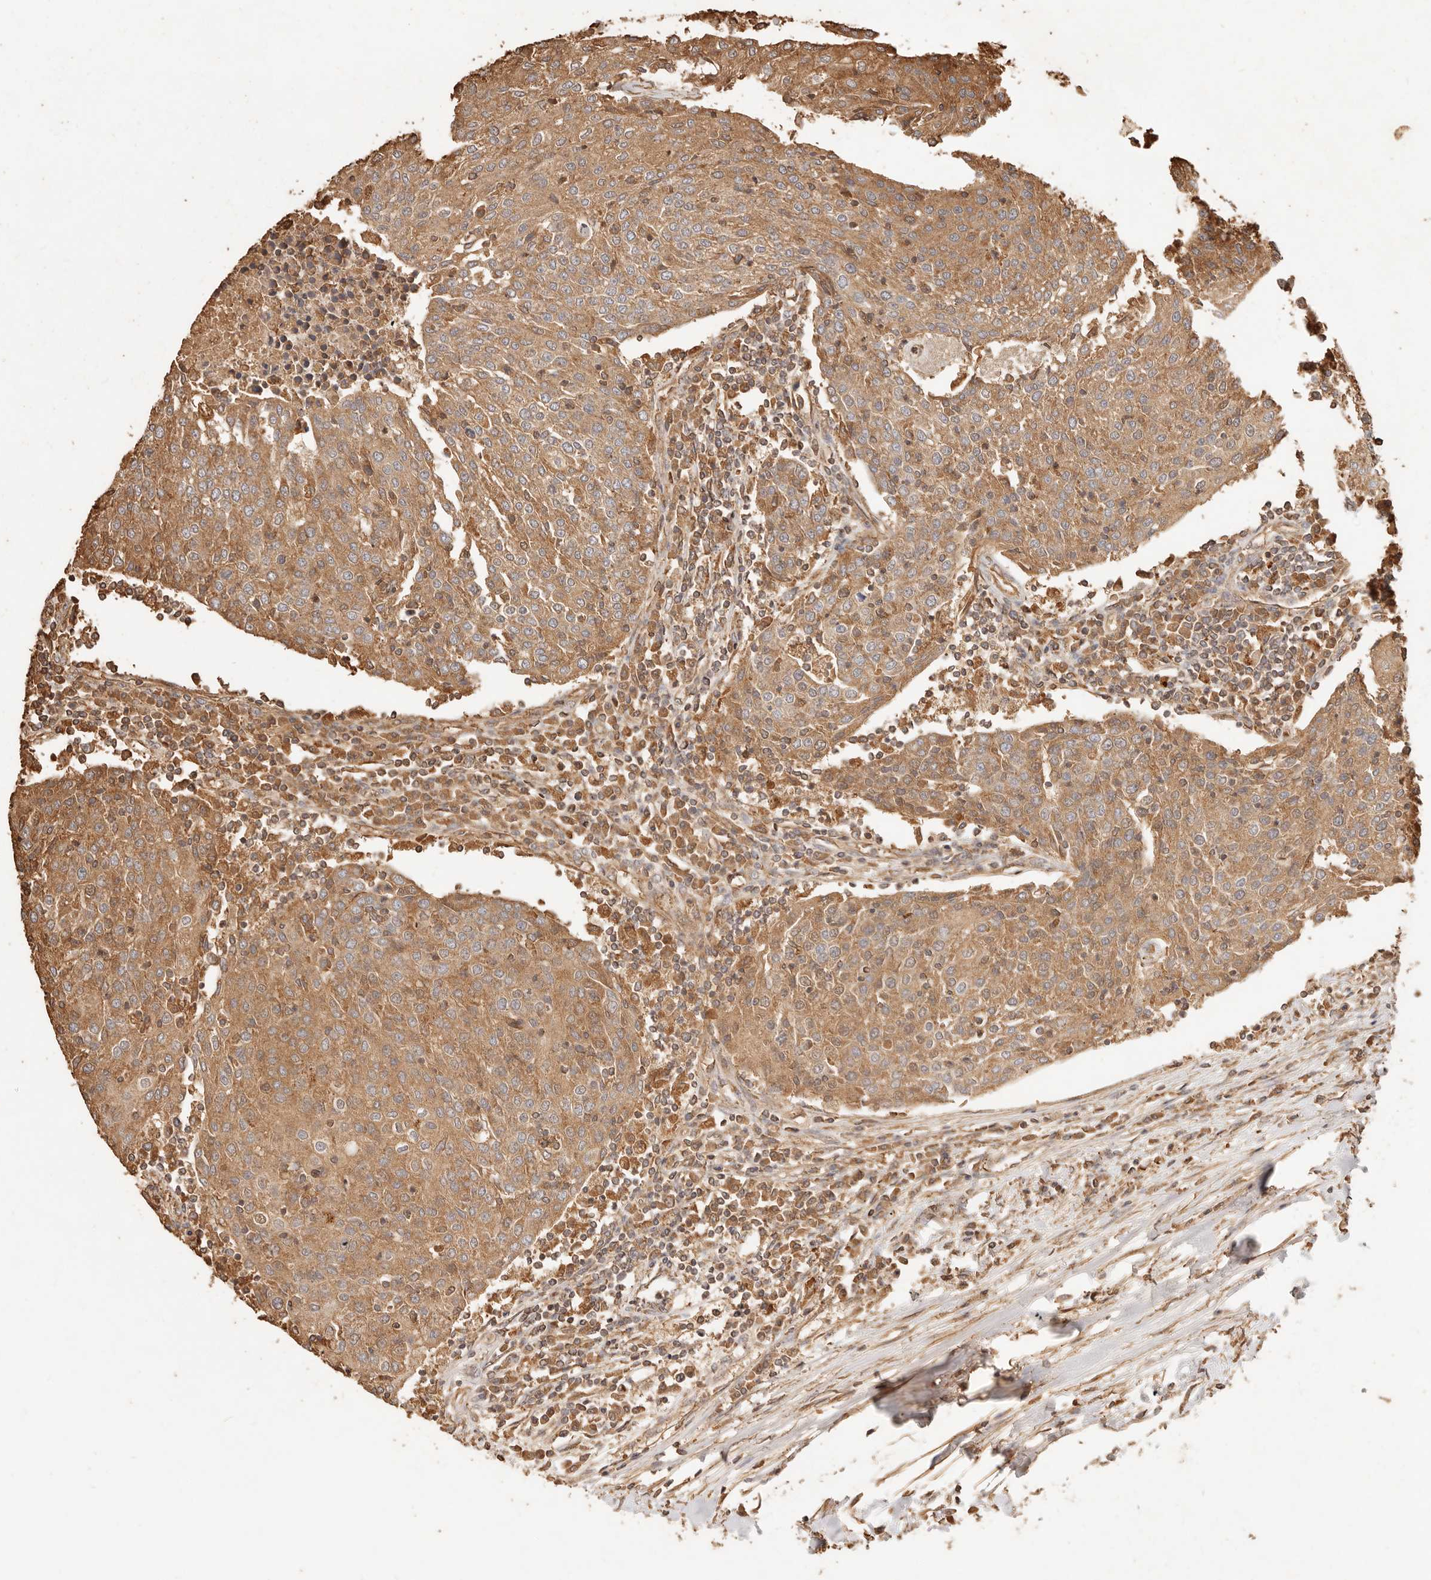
{"staining": {"intensity": "moderate", "quantity": ">75%", "location": "cytoplasmic/membranous"}, "tissue": "urothelial cancer", "cell_type": "Tumor cells", "image_type": "cancer", "snomed": [{"axis": "morphology", "description": "Urothelial carcinoma, High grade"}, {"axis": "topography", "description": "Urinary bladder"}], "caption": "The histopathology image displays a brown stain indicating the presence of a protein in the cytoplasmic/membranous of tumor cells in high-grade urothelial carcinoma.", "gene": "FAM180B", "patient": {"sex": "female", "age": 85}}